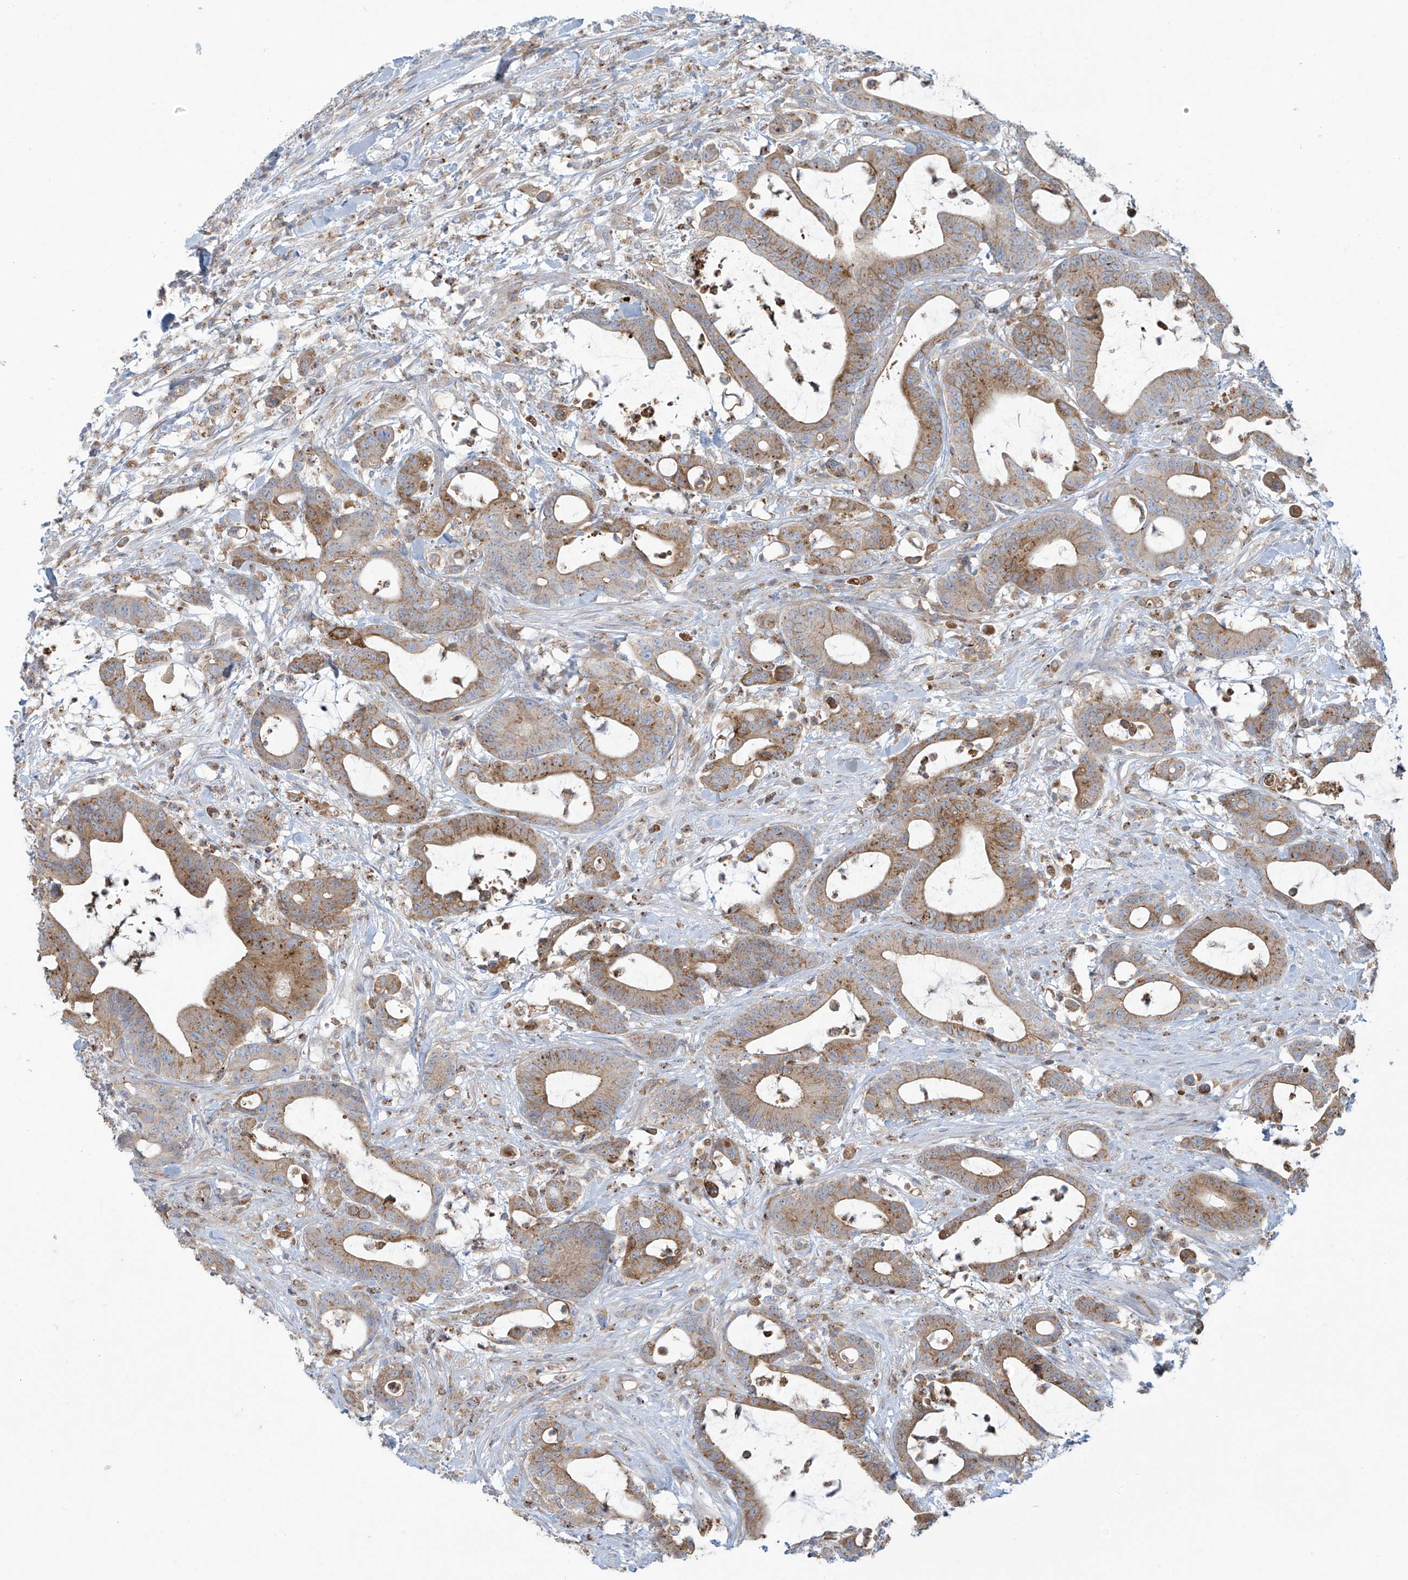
{"staining": {"intensity": "moderate", "quantity": "25%-75%", "location": "cytoplasmic/membranous"}, "tissue": "colorectal cancer", "cell_type": "Tumor cells", "image_type": "cancer", "snomed": [{"axis": "morphology", "description": "Adenocarcinoma, NOS"}, {"axis": "topography", "description": "Colon"}], "caption": "Immunohistochemistry photomicrograph of adenocarcinoma (colorectal) stained for a protein (brown), which exhibits medium levels of moderate cytoplasmic/membranous positivity in about 25%-75% of tumor cells.", "gene": "LZTS3", "patient": {"sex": "female", "age": 84}}